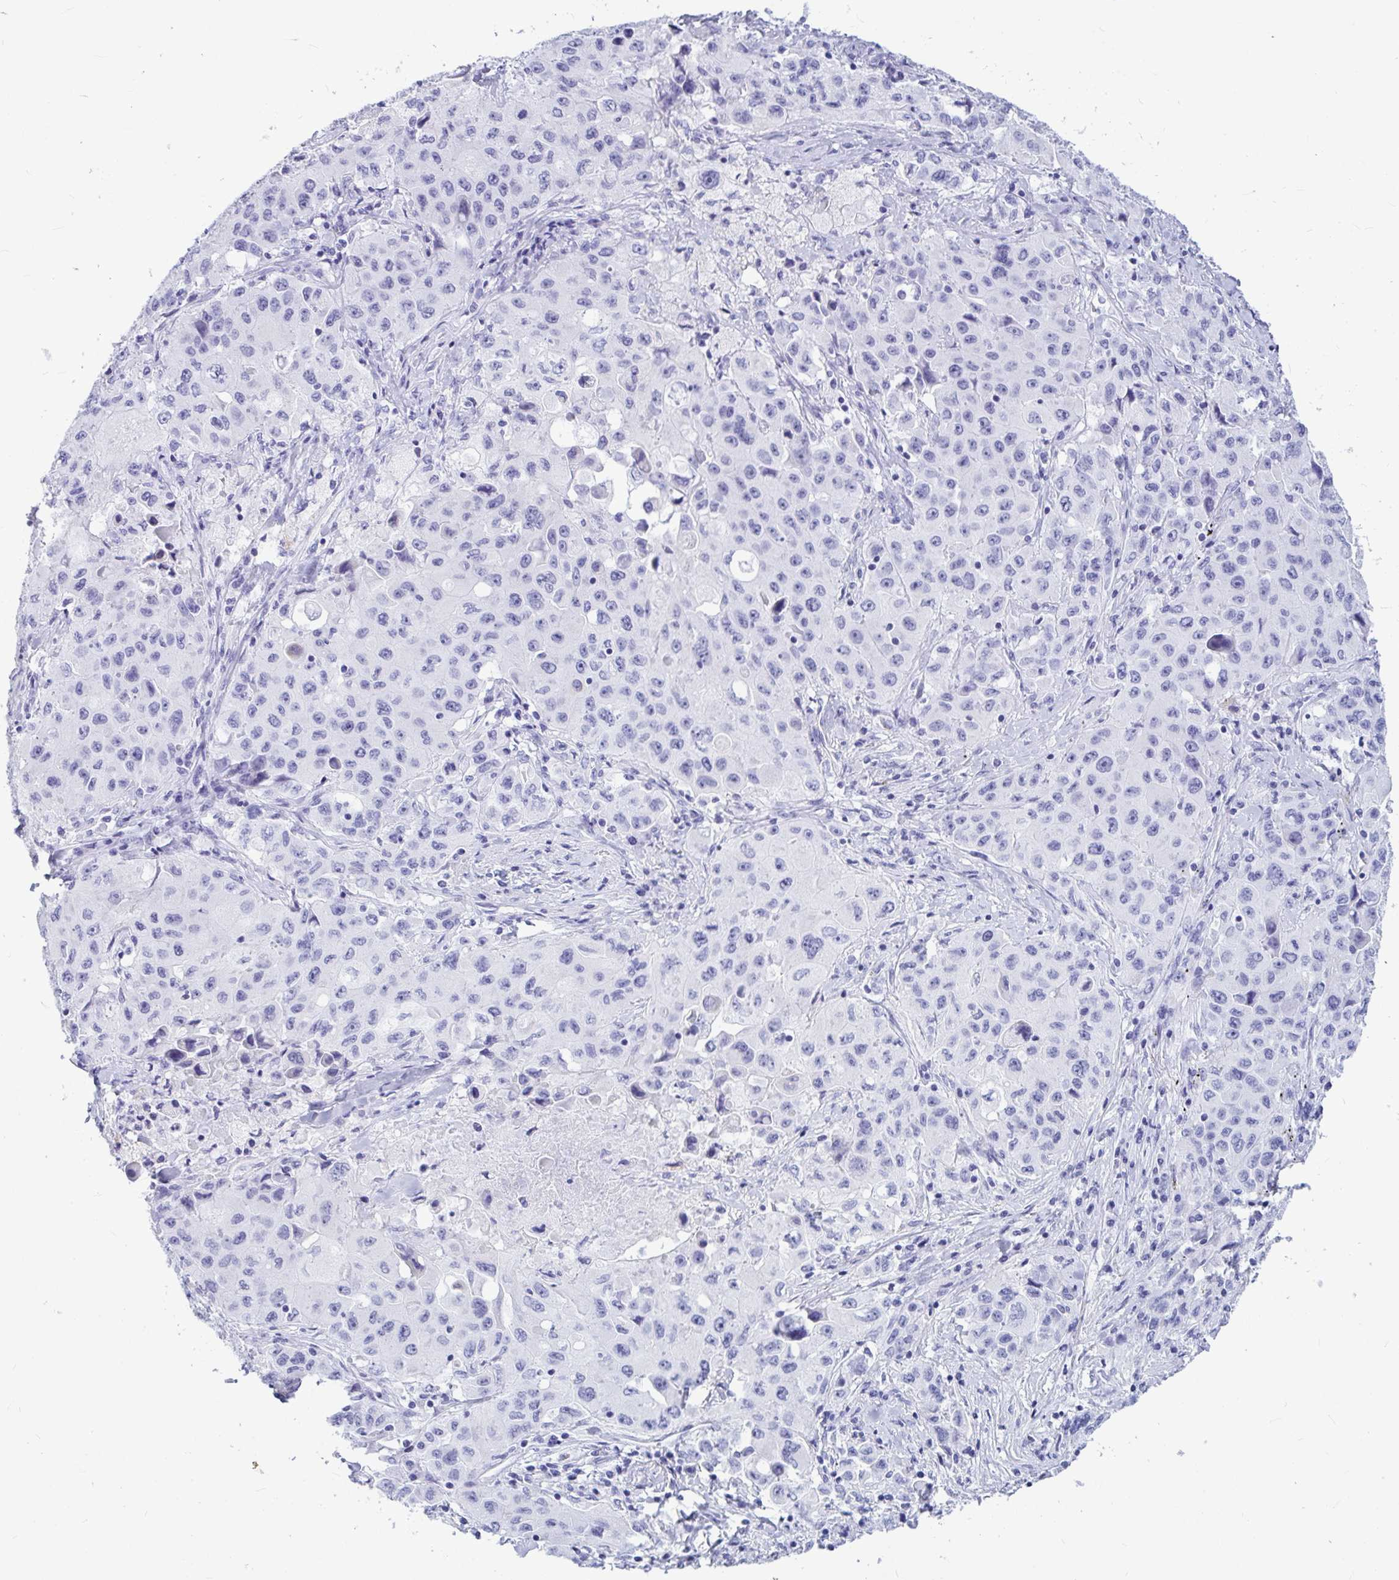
{"staining": {"intensity": "negative", "quantity": "none", "location": "none"}, "tissue": "lung cancer", "cell_type": "Tumor cells", "image_type": "cancer", "snomed": [{"axis": "morphology", "description": "Squamous cell carcinoma, NOS"}, {"axis": "topography", "description": "Lung"}], "caption": "Lung cancer (squamous cell carcinoma) stained for a protein using immunohistochemistry (IHC) reveals no staining tumor cells.", "gene": "OR5J2", "patient": {"sex": "male", "age": 63}}